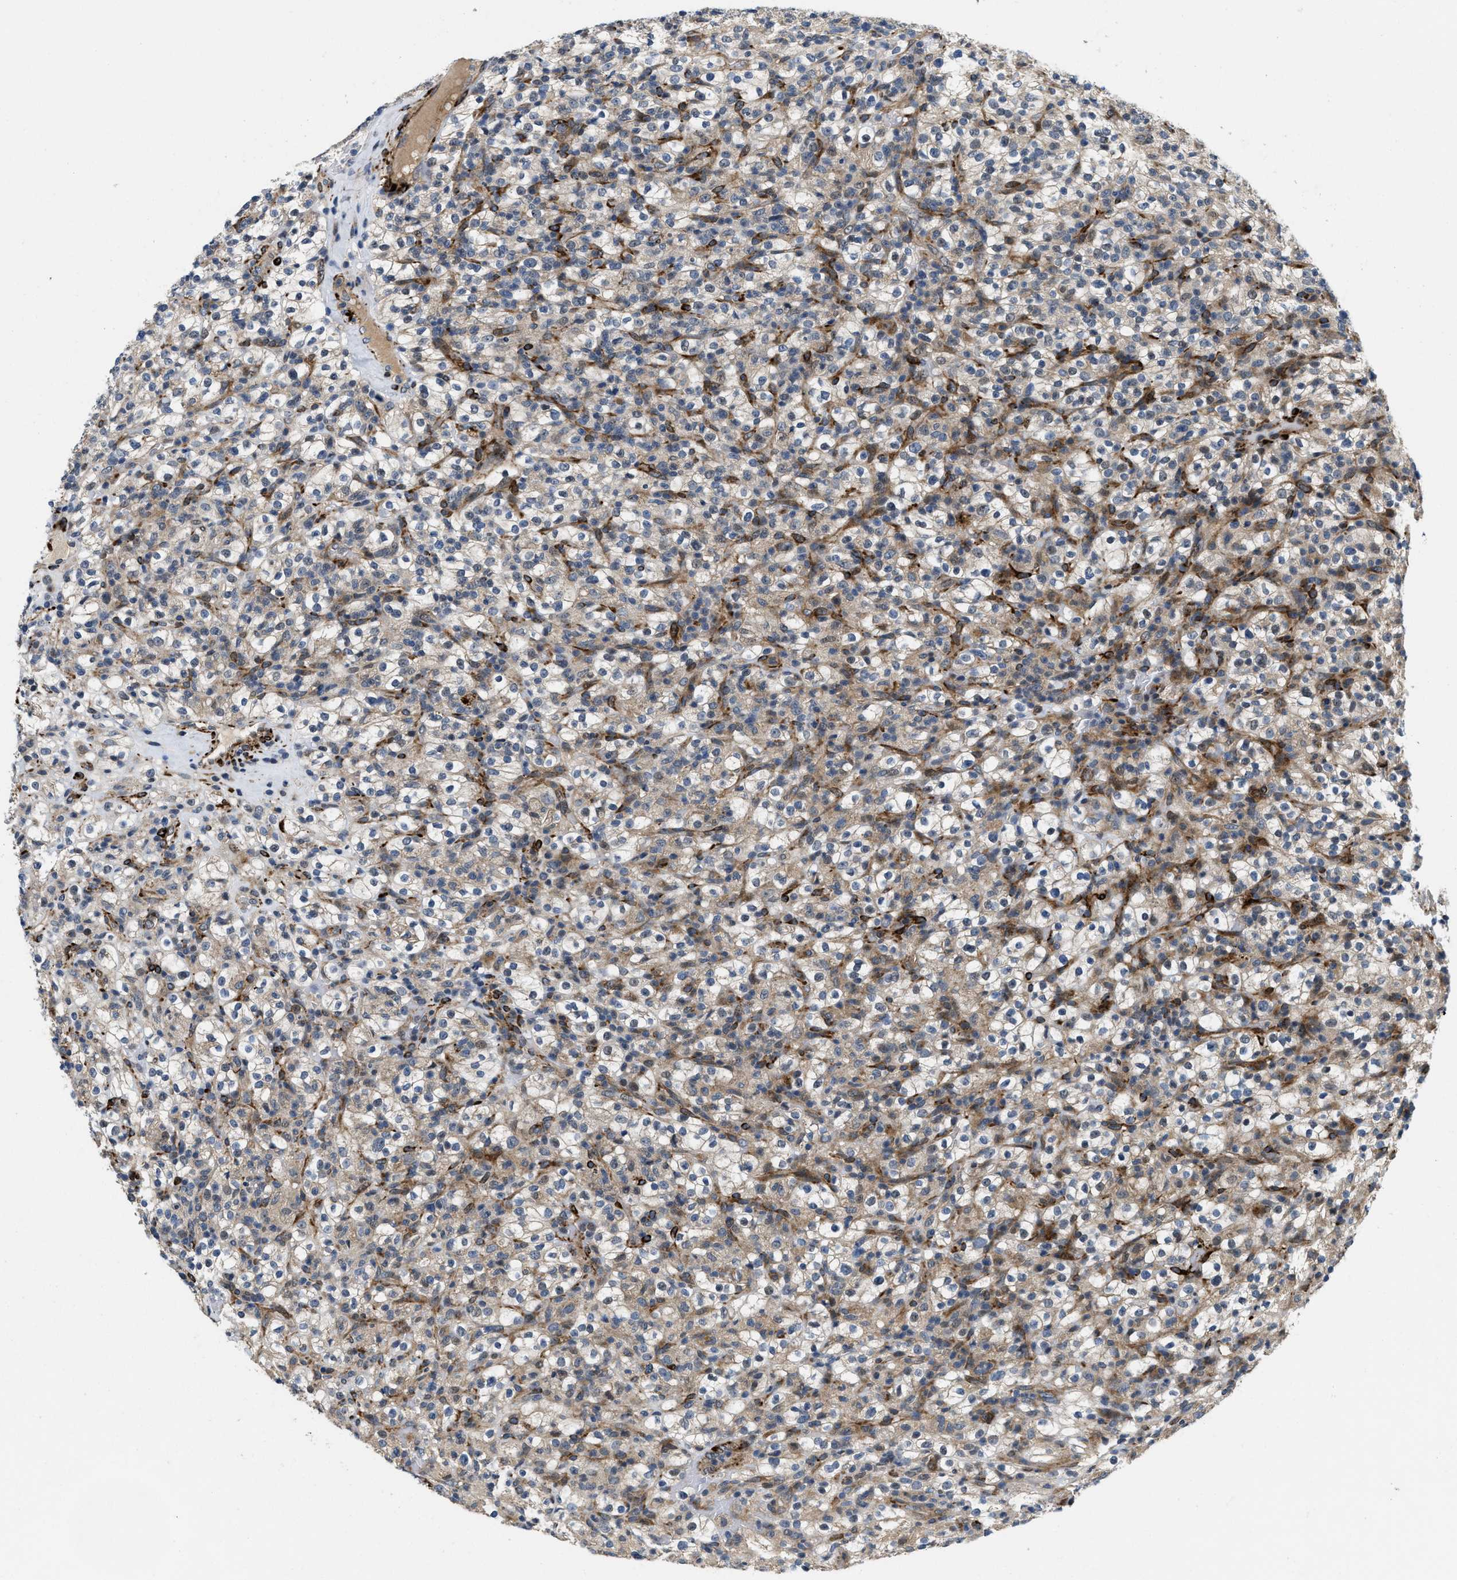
{"staining": {"intensity": "weak", "quantity": "<25%", "location": "cytoplasmic/membranous"}, "tissue": "renal cancer", "cell_type": "Tumor cells", "image_type": "cancer", "snomed": [{"axis": "morphology", "description": "Normal tissue, NOS"}, {"axis": "morphology", "description": "Adenocarcinoma, NOS"}, {"axis": "topography", "description": "Kidney"}], "caption": "This is an immunohistochemistry (IHC) micrograph of human renal cancer. There is no staining in tumor cells.", "gene": "ZNF599", "patient": {"sex": "female", "age": 72}}